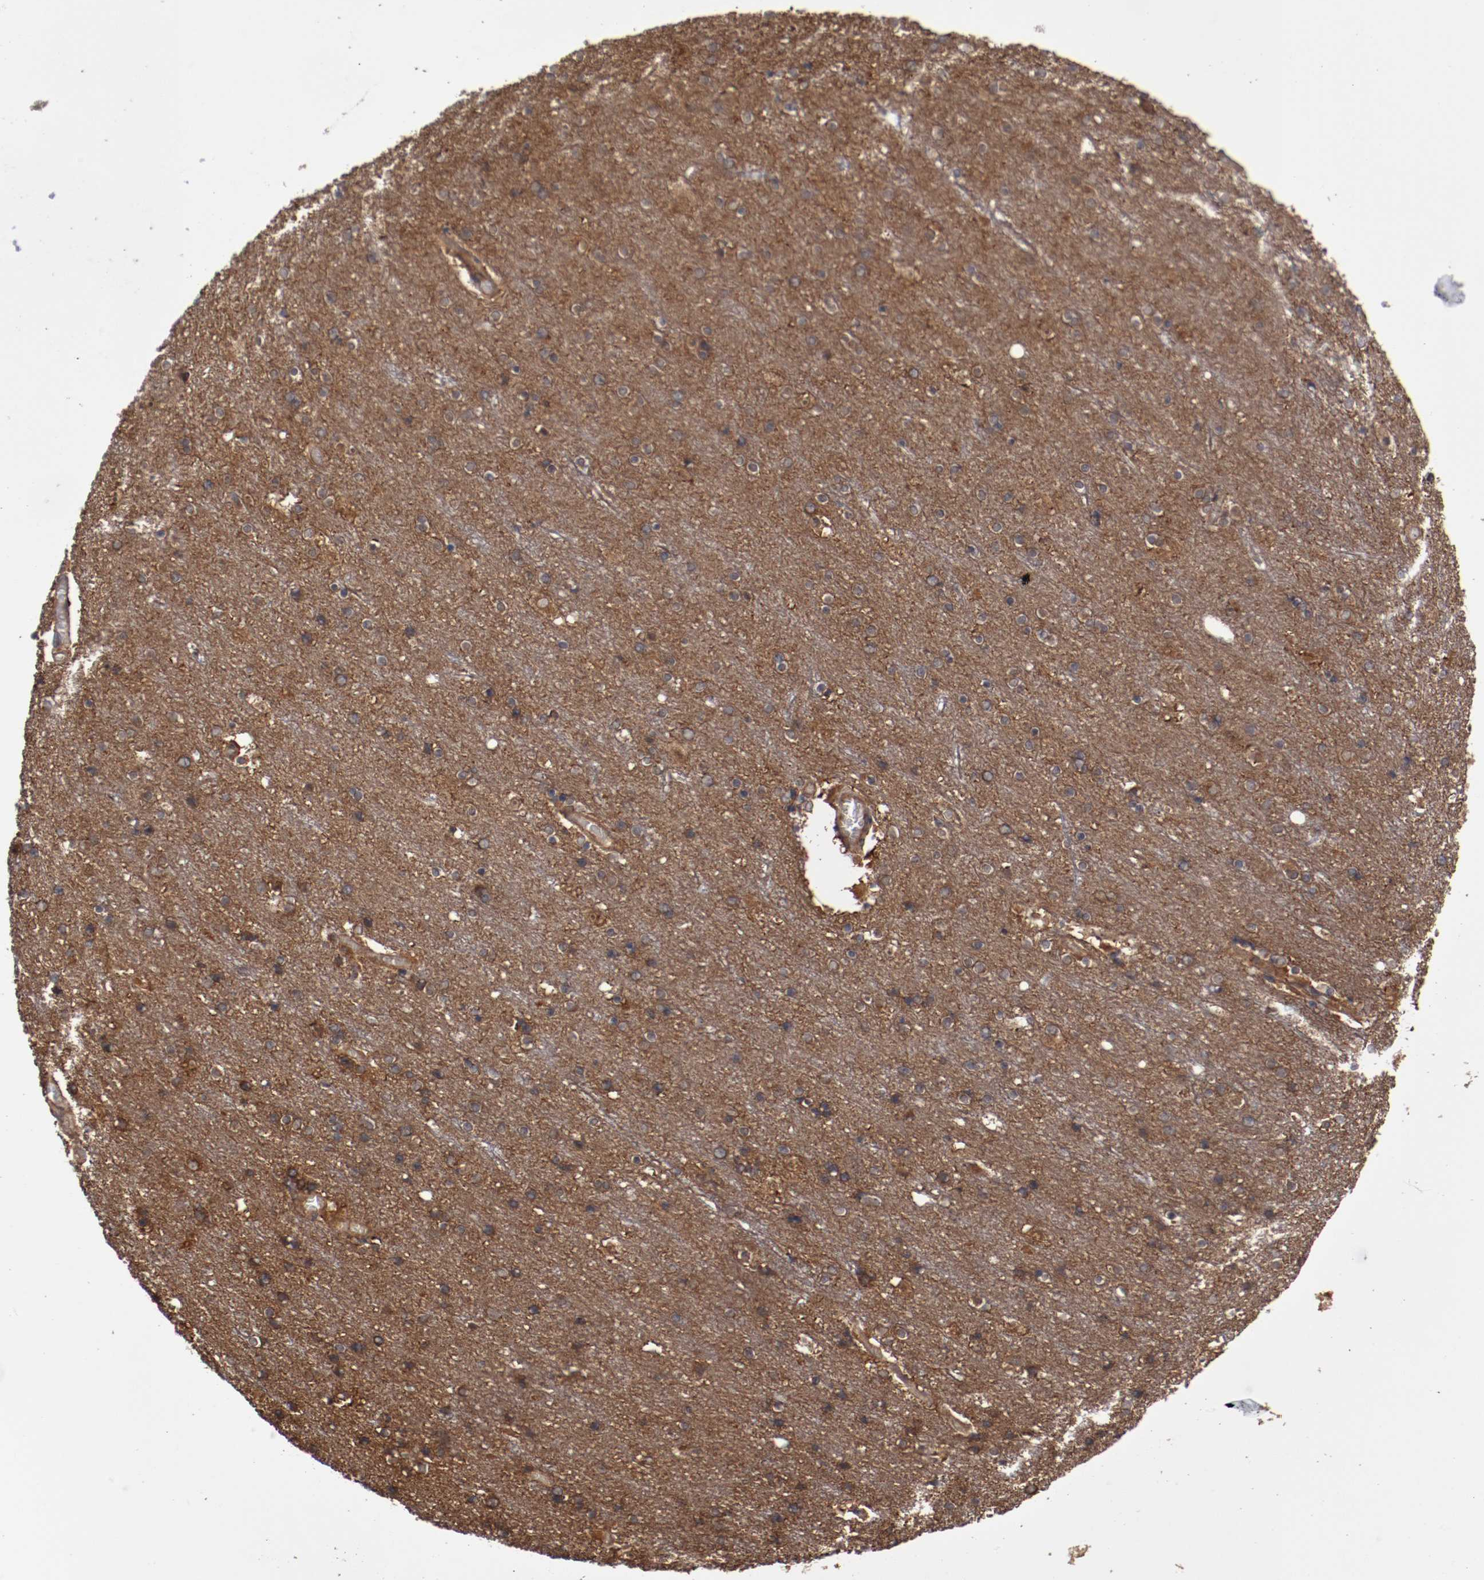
{"staining": {"intensity": "negative", "quantity": "none", "location": "none"}, "tissue": "cerebral cortex", "cell_type": "Endothelial cells", "image_type": "normal", "snomed": [{"axis": "morphology", "description": "Normal tissue, NOS"}, {"axis": "topography", "description": "Cerebral cortex"}], "caption": "IHC micrograph of unremarkable cerebral cortex stained for a protein (brown), which reveals no positivity in endothelial cells.", "gene": "RPS6KA6", "patient": {"sex": "female", "age": 54}}